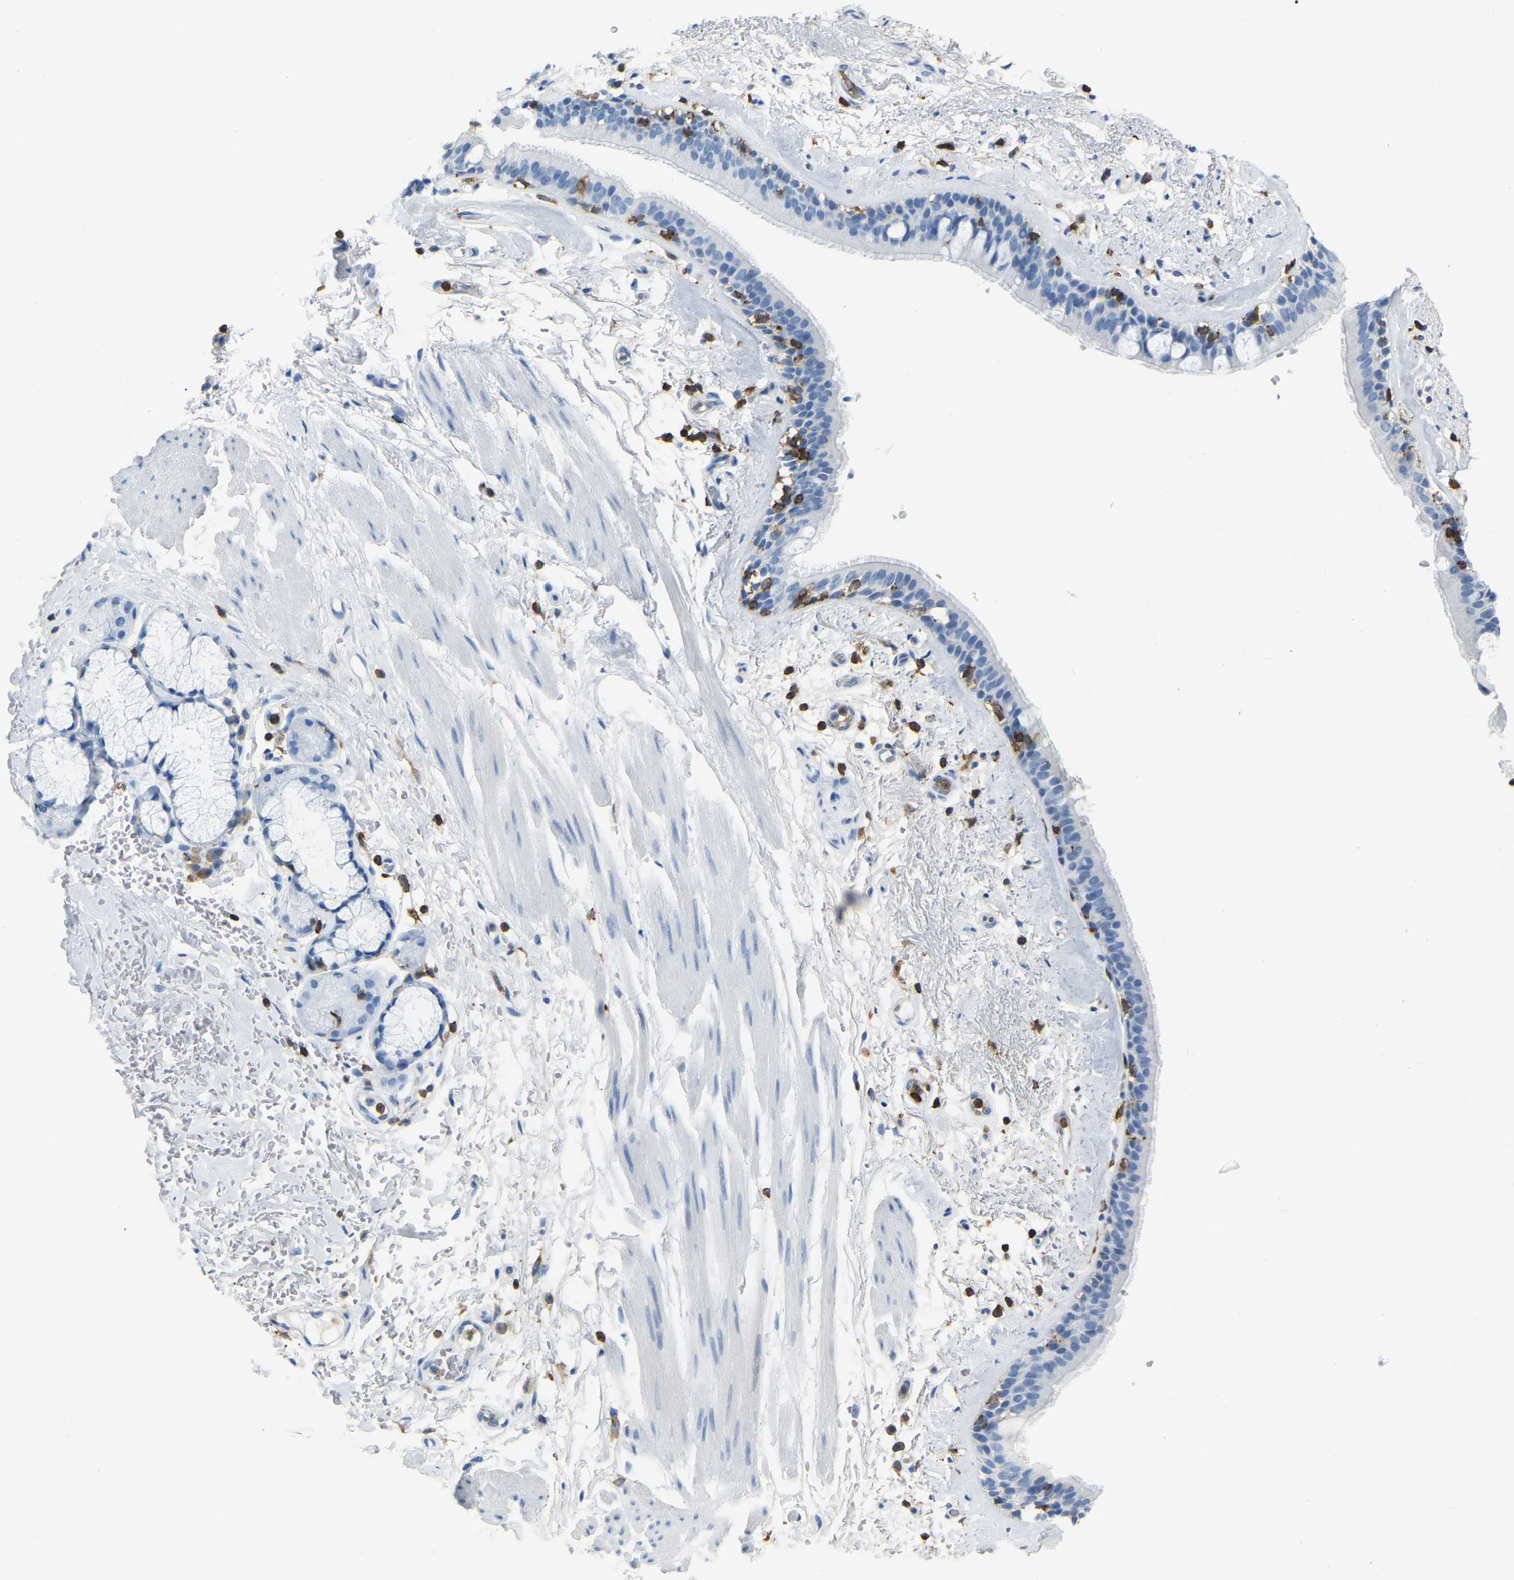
{"staining": {"intensity": "negative", "quantity": "none", "location": "none"}, "tissue": "bronchus", "cell_type": "Respiratory epithelial cells", "image_type": "normal", "snomed": [{"axis": "morphology", "description": "Normal tissue, NOS"}, {"axis": "topography", "description": "Cartilage tissue"}], "caption": "Image shows no protein expression in respiratory epithelial cells of unremarkable bronchus. Nuclei are stained in blue.", "gene": "ARHGAP45", "patient": {"sex": "female", "age": 63}}